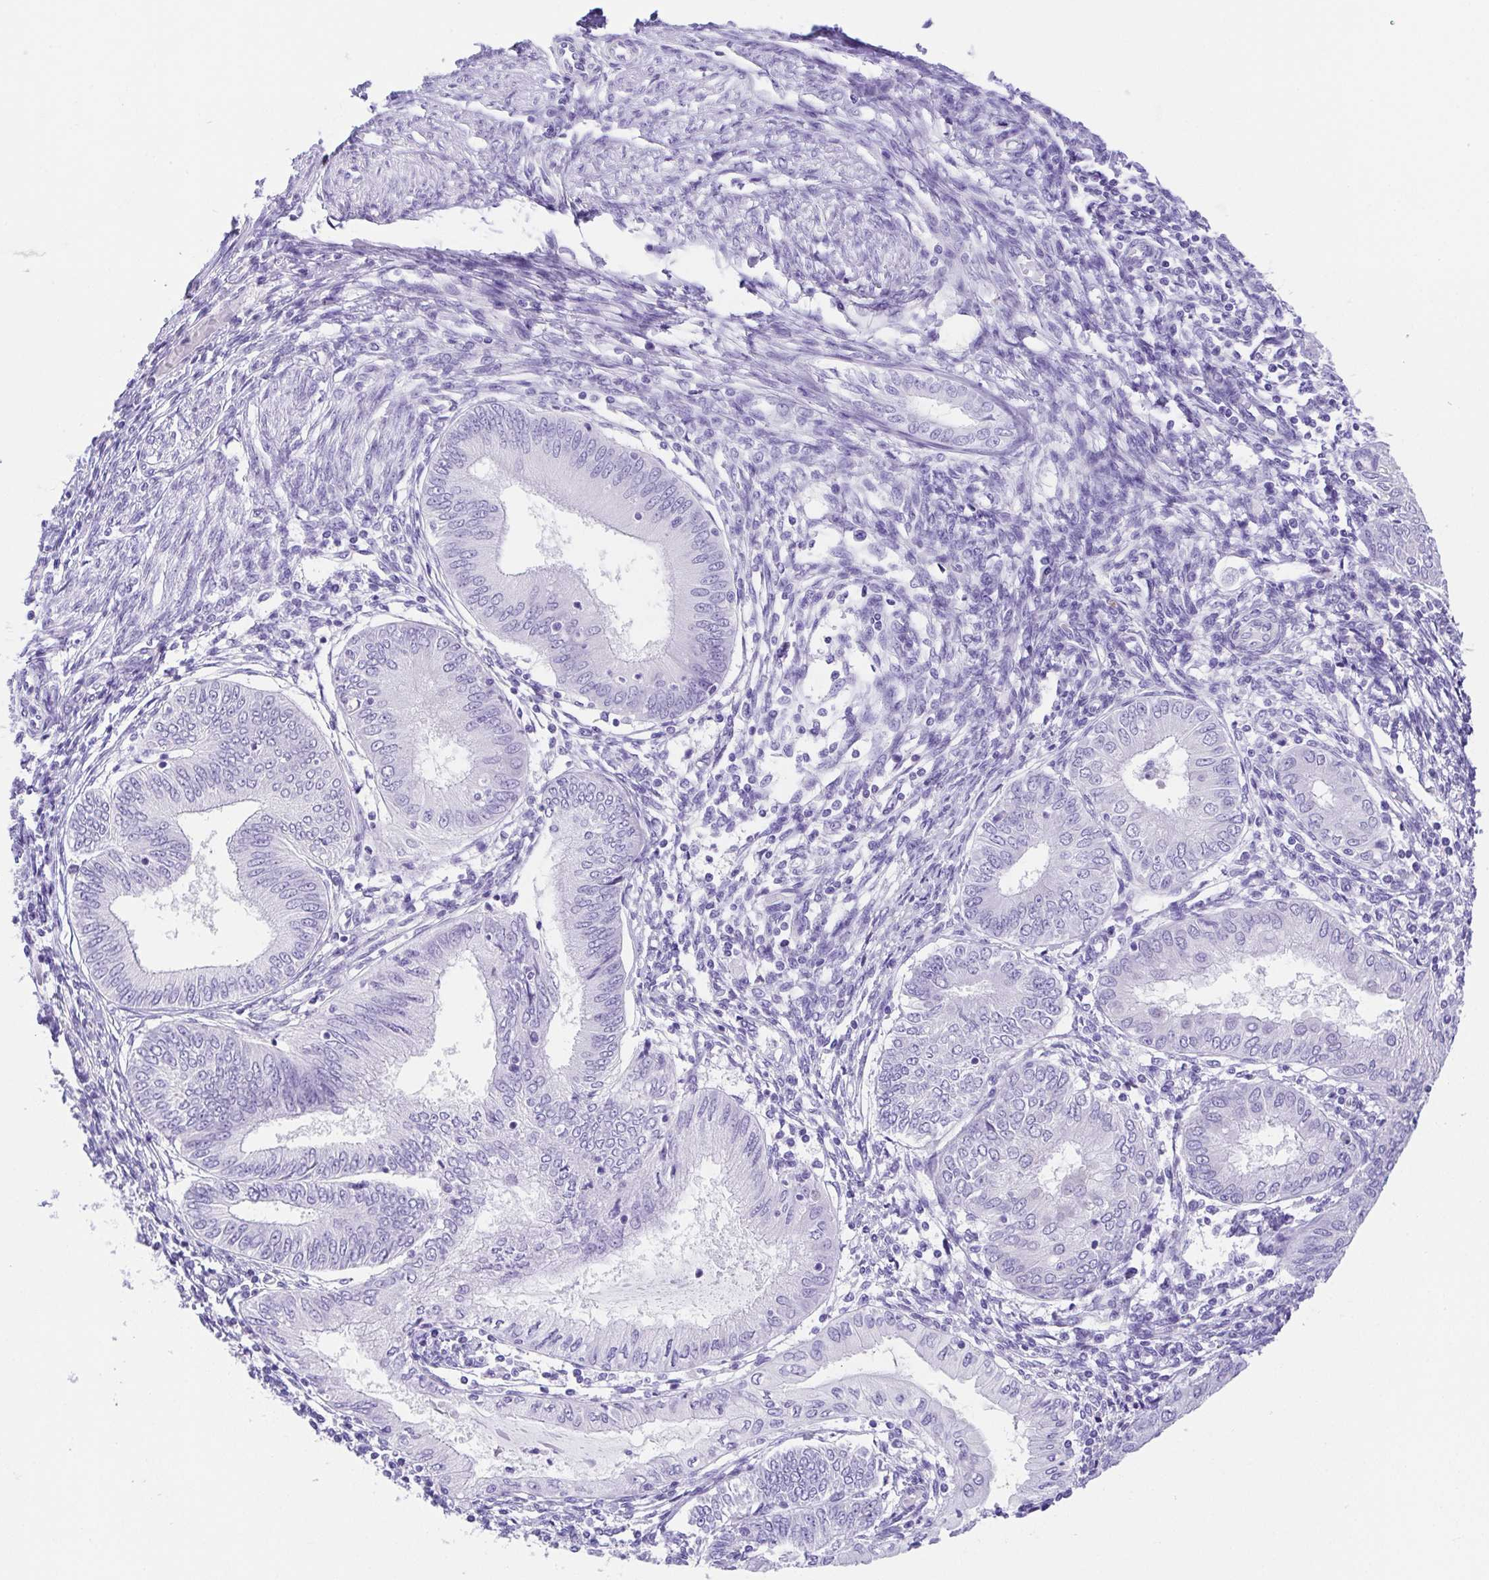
{"staining": {"intensity": "negative", "quantity": "none", "location": "none"}, "tissue": "endometrial cancer", "cell_type": "Tumor cells", "image_type": "cancer", "snomed": [{"axis": "morphology", "description": "Adenocarcinoma, NOS"}, {"axis": "topography", "description": "Endometrium"}], "caption": "Immunohistochemistry histopathology image of endometrial adenocarcinoma stained for a protein (brown), which reveals no expression in tumor cells.", "gene": "SPATA4", "patient": {"sex": "female", "age": 68}}